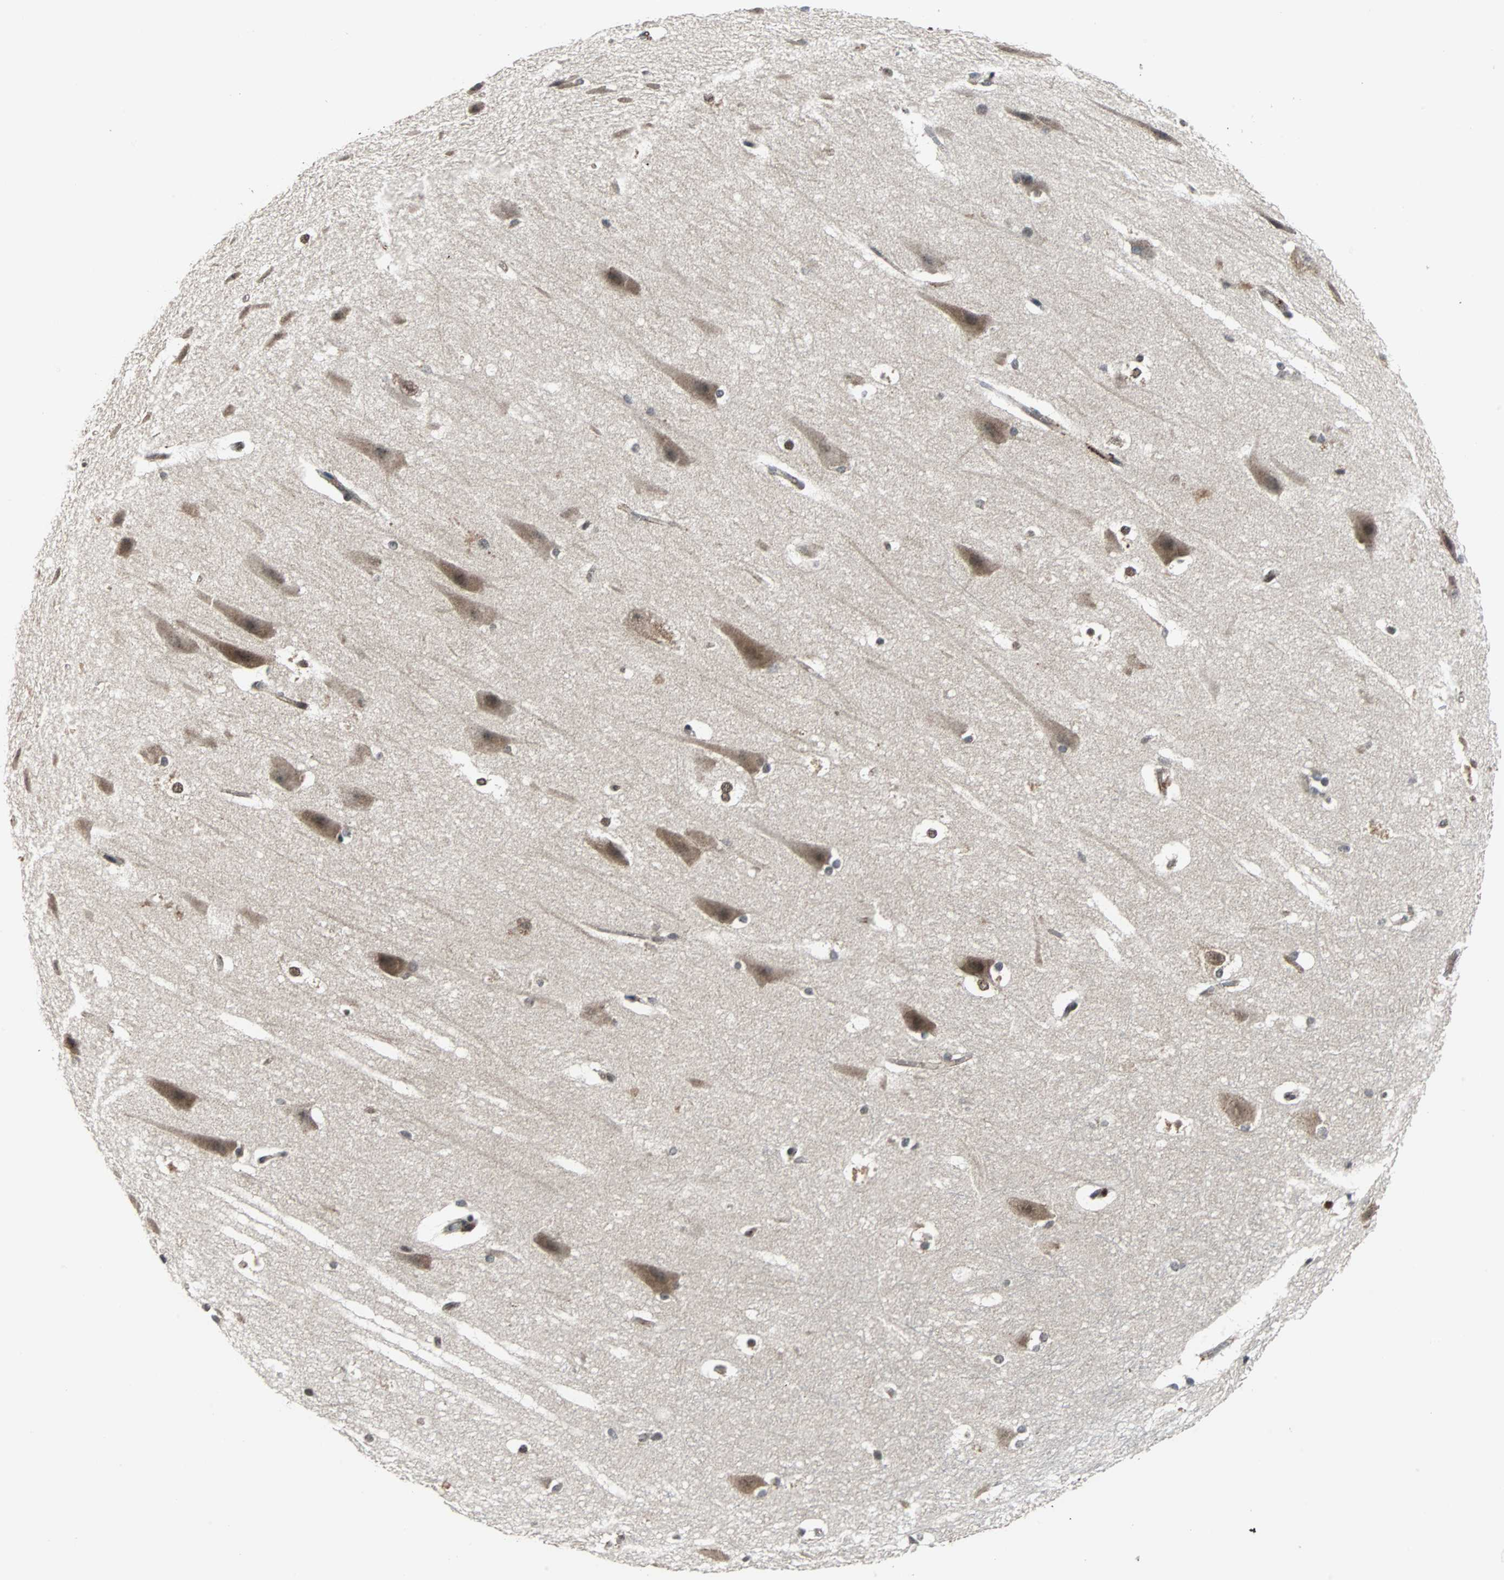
{"staining": {"intensity": "negative", "quantity": "none", "location": "none"}, "tissue": "hippocampus", "cell_type": "Glial cells", "image_type": "normal", "snomed": [{"axis": "morphology", "description": "Normal tissue, NOS"}, {"axis": "topography", "description": "Hippocampus"}], "caption": "This is an immunohistochemistry (IHC) image of normal human hippocampus. There is no expression in glial cells.", "gene": "LSR", "patient": {"sex": "female", "age": 19}}